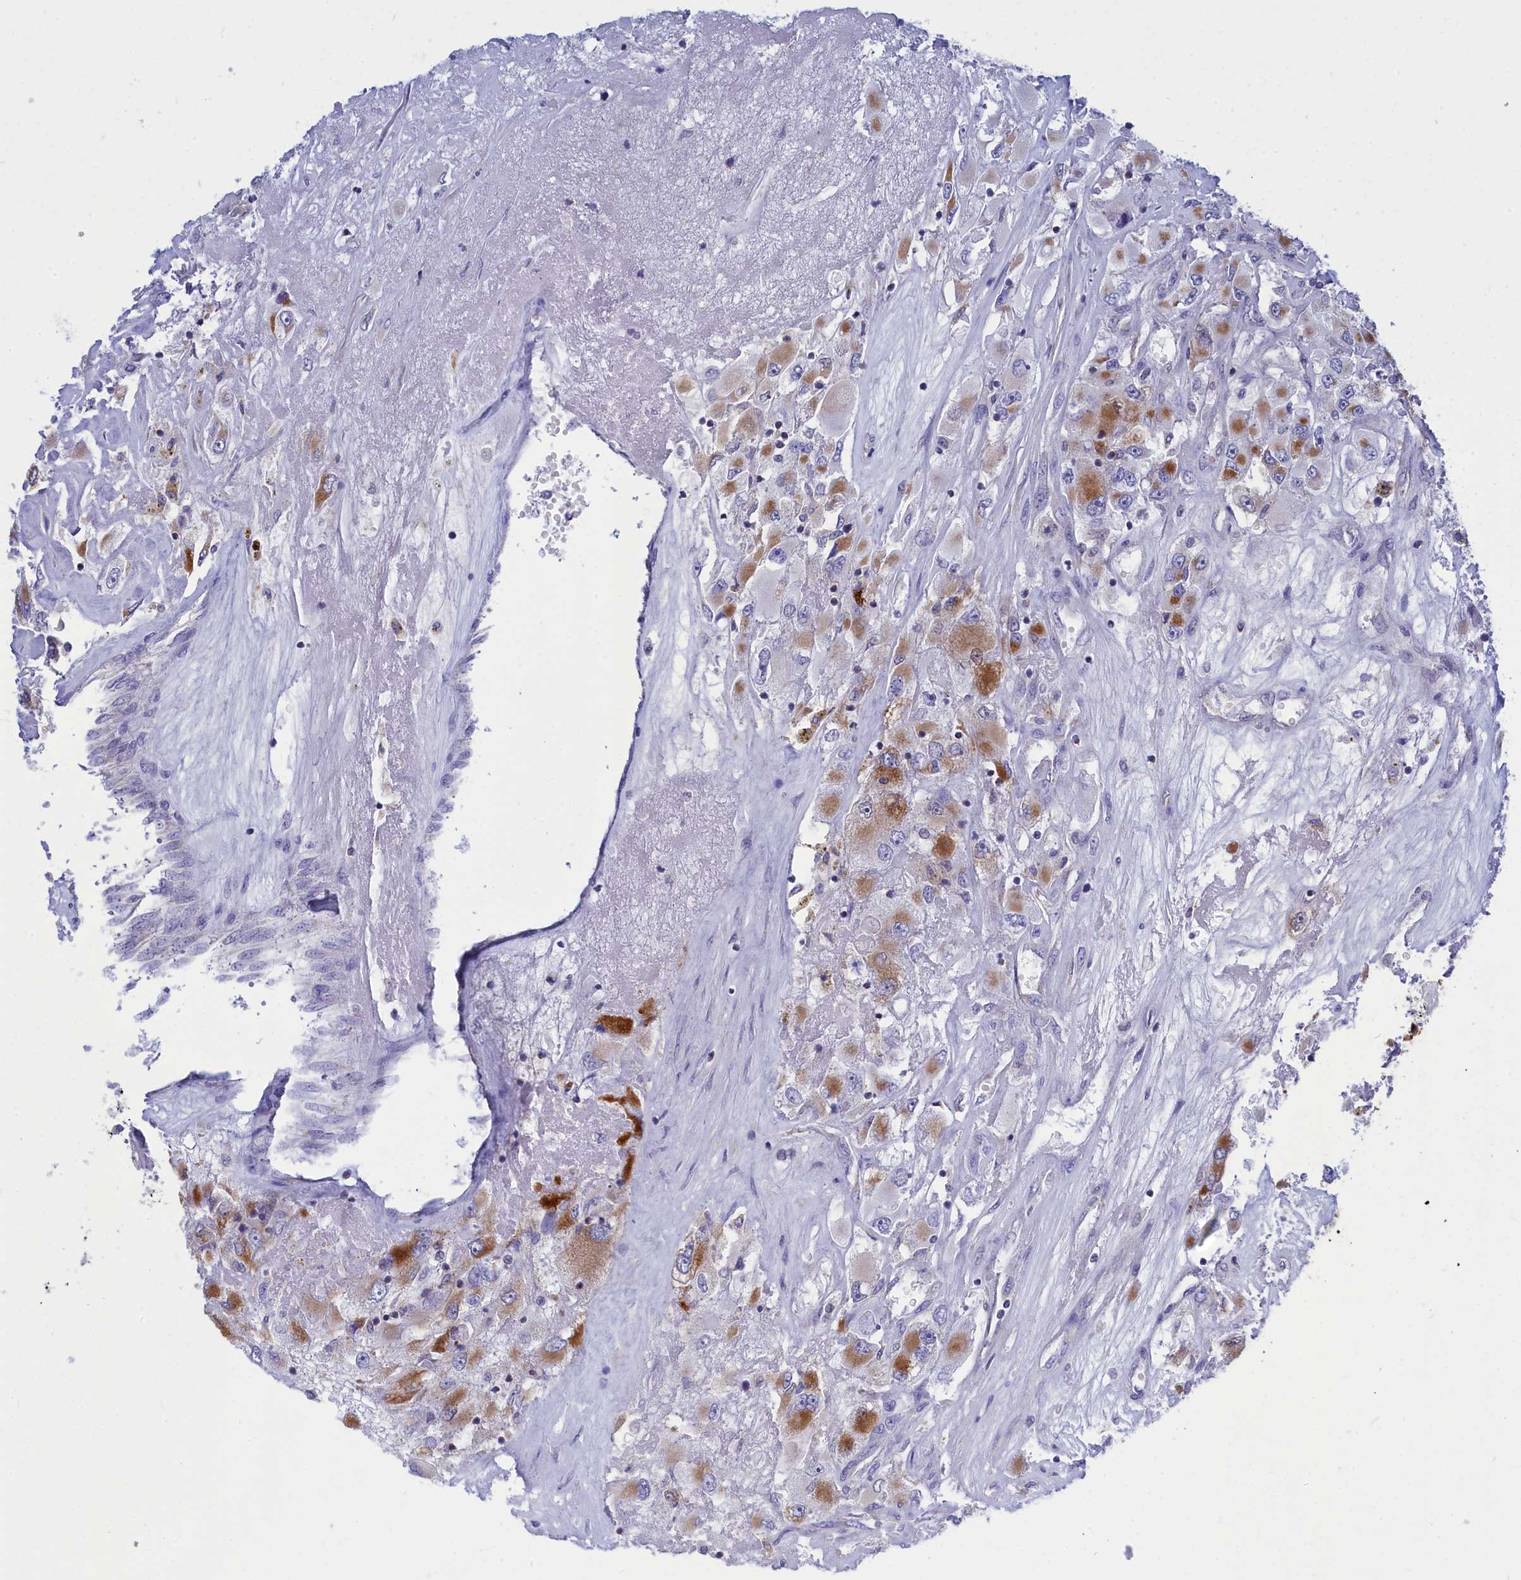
{"staining": {"intensity": "moderate", "quantity": "<25%", "location": "cytoplasmic/membranous"}, "tissue": "renal cancer", "cell_type": "Tumor cells", "image_type": "cancer", "snomed": [{"axis": "morphology", "description": "Adenocarcinoma, NOS"}, {"axis": "topography", "description": "Kidney"}], "caption": "Moderate cytoplasmic/membranous staining for a protein is appreciated in approximately <25% of tumor cells of adenocarcinoma (renal) using immunohistochemistry.", "gene": "CCRL2", "patient": {"sex": "female", "age": 52}}